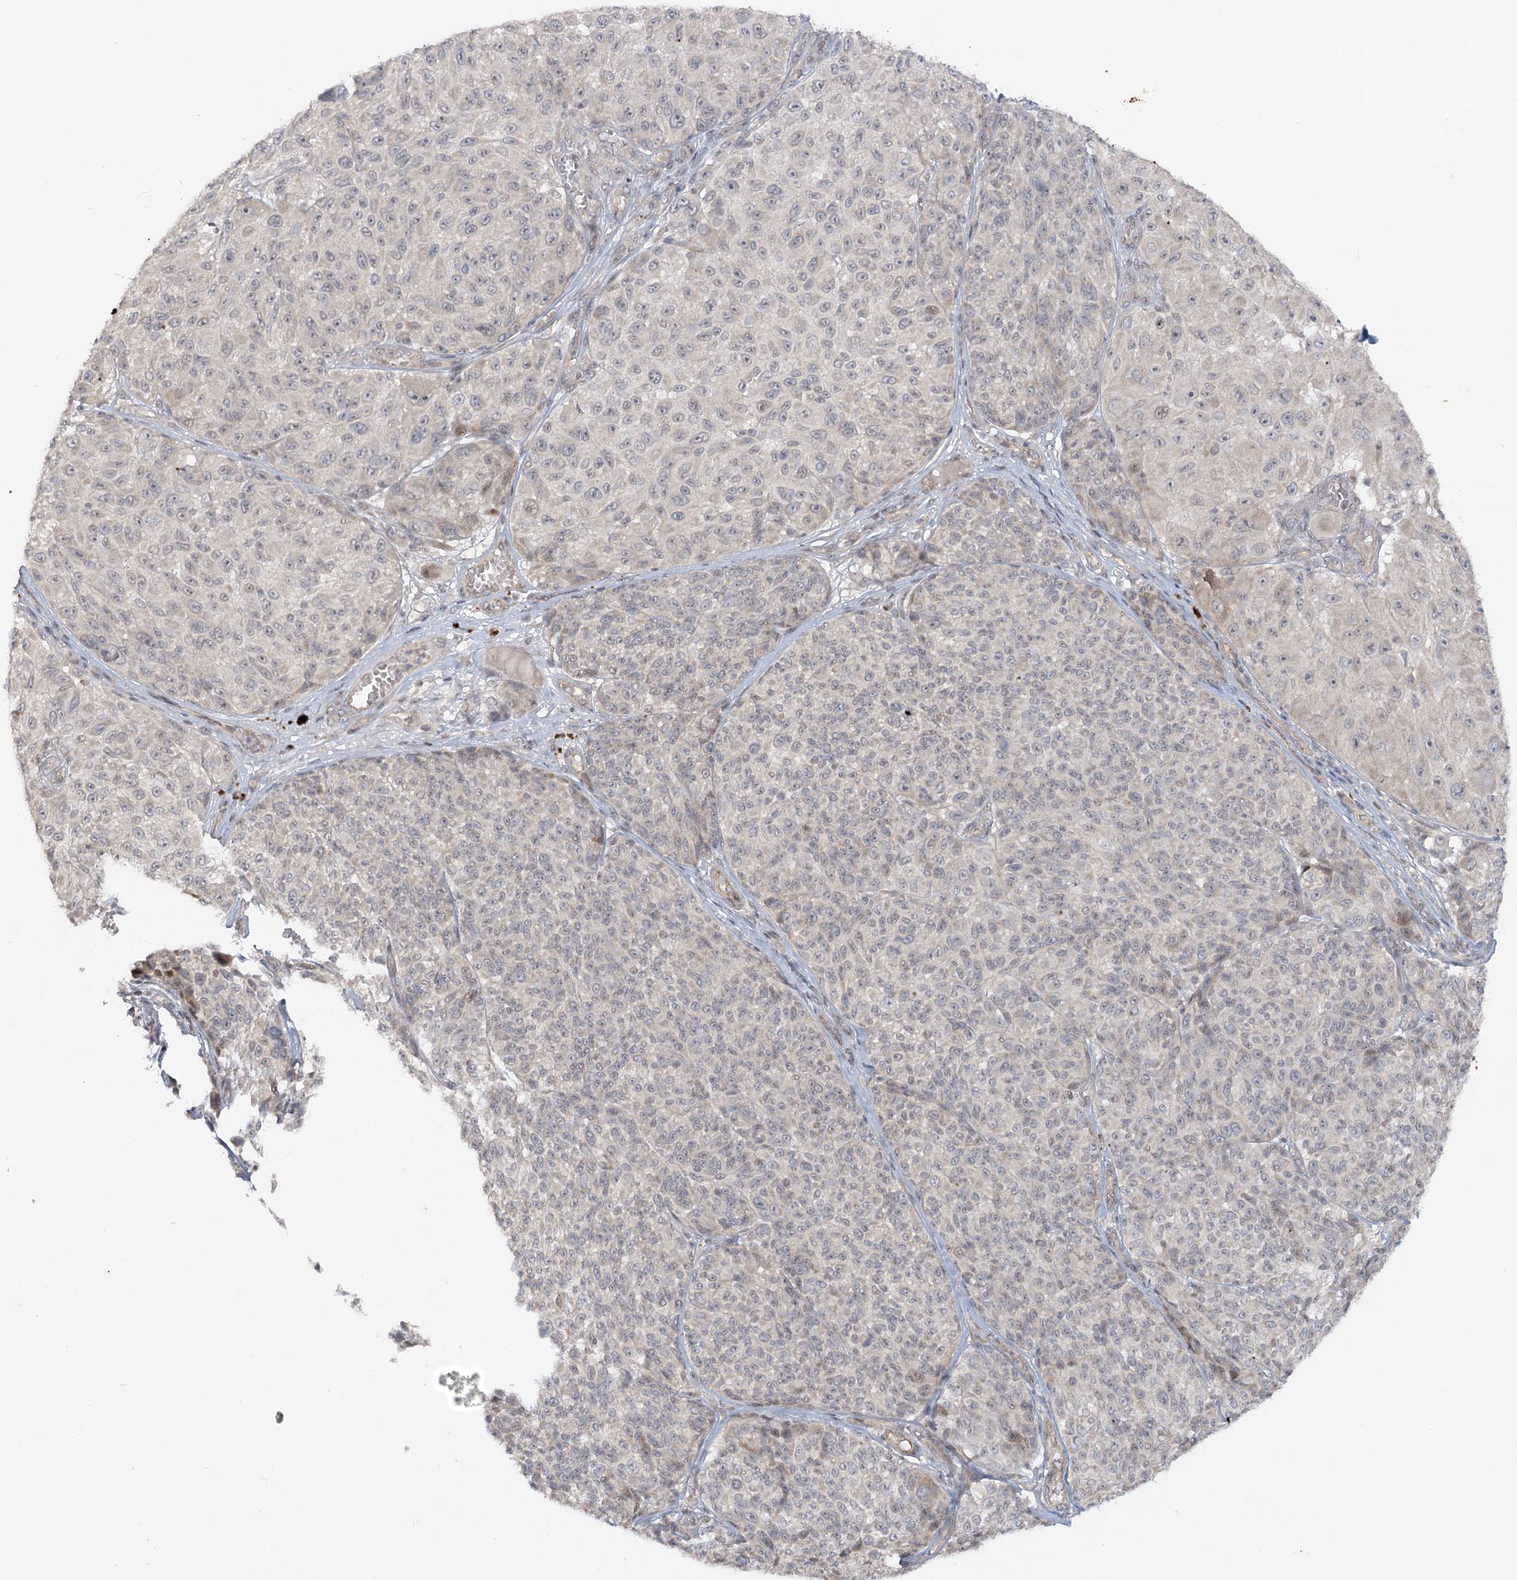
{"staining": {"intensity": "moderate", "quantity": "<25%", "location": "cytoplasmic/membranous"}, "tissue": "melanoma", "cell_type": "Tumor cells", "image_type": "cancer", "snomed": [{"axis": "morphology", "description": "Malignant melanoma, NOS"}, {"axis": "topography", "description": "Skin"}], "caption": "DAB immunohistochemical staining of malignant melanoma reveals moderate cytoplasmic/membranous protein staining in approximately <25% of tumor cells. (IHC, brightfield microscopy, high magnification).", "gene": "SH2D3A", "patient": {"sex": "male", "age": 83}}